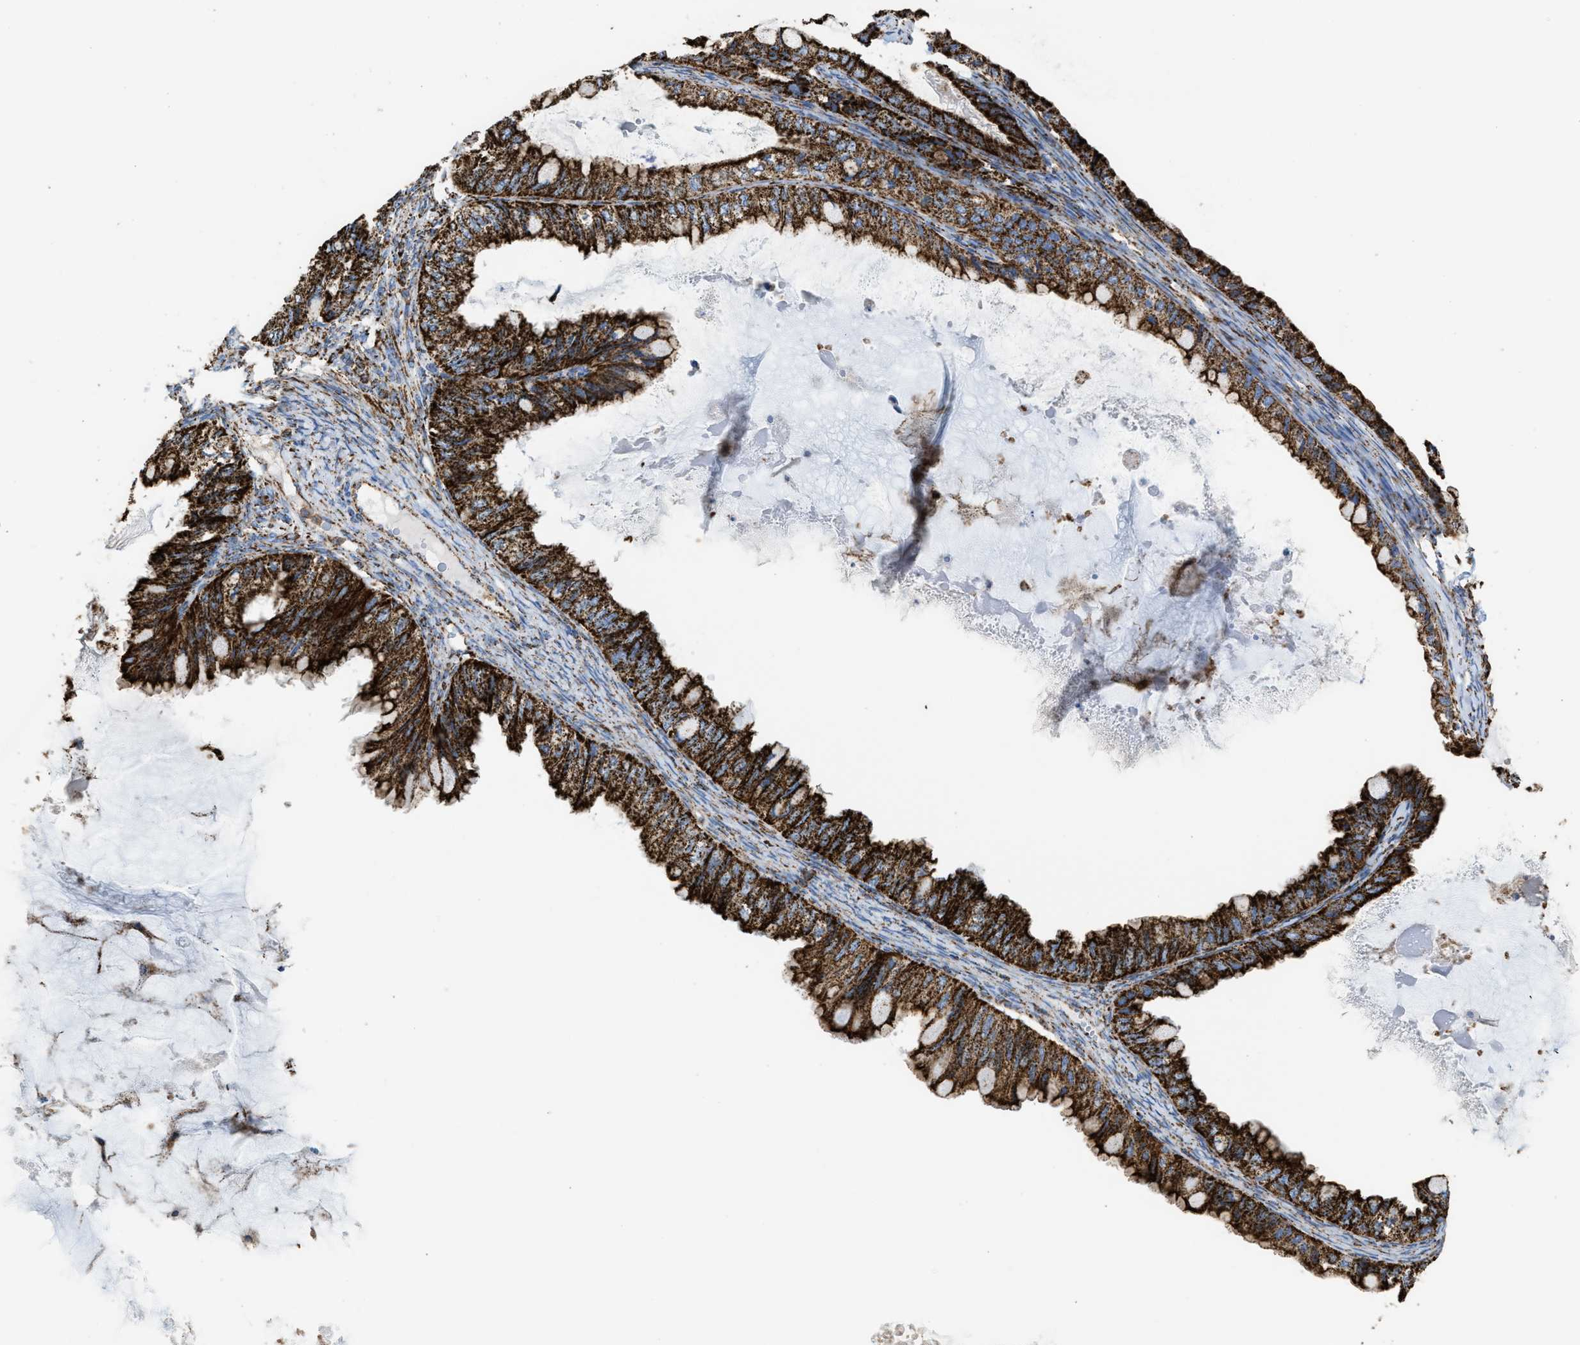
{"staining": {"intensity": "strong", "quantity": ">75%", "location": "cytoplasmic/membranous"}, "tissue": "ovarian cancer", "cell_type": "Tumor cells", "image_type": "cancer", "snomed": [{"axis": "morphology", "description": "Cystadenocarcinoma, mucinous, NOS"}, {"axis": "topography", "description": "Ovary"}], "caption": "Immunohistochemical staining of ovarian cancer shows high levels of strong cytoplasmic/membranous staining in approximately >75% of tumor cells. (Stains: DAB (3,3'-diaminobenzidine) in brown, nuclei in blue, Microscopy: brightfield microscopy at high magnification).", "gene": "ECHS1", "patient": {"sex": "female", "age": 80}}